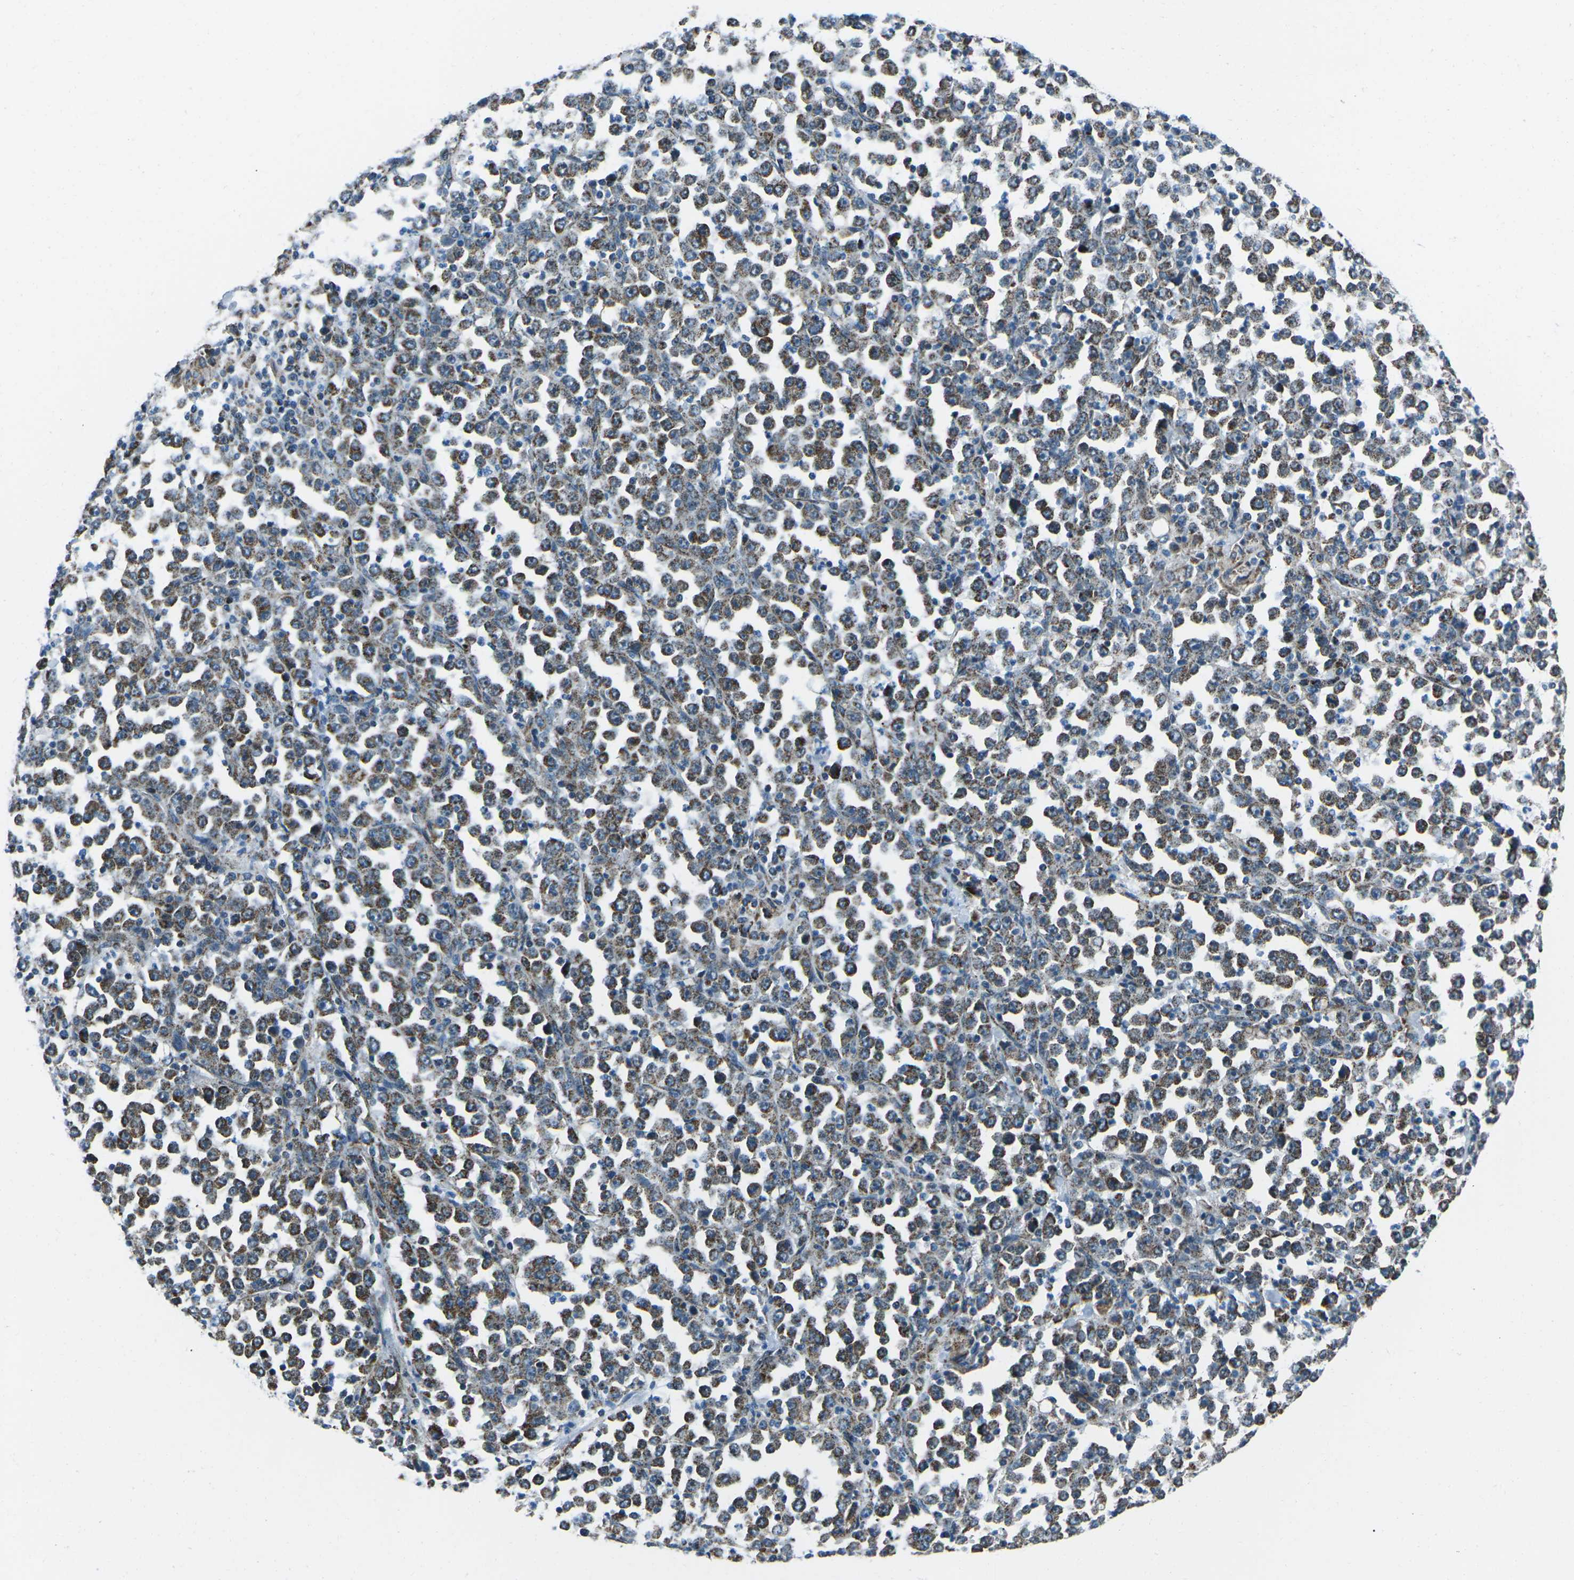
{"staining": {"intensity": "moderate", "quantity": ">75%", "location": "cytoplasmic/membranous"}, "tissue": "stomach cancer", "cell_type": "Tumor cells", "image_type": "cancer", "snomed": [{"axis": "morphology", "description": "Normal tissue, NOS"}, {"axis": "morphology", "description": "Adenocarcinoma, NOS"}, {"axis": "topography", "description": "Stomach, upper"}, {"axis": "topography", "description": "Stomach"}], "caption": "Brown immunohistochemical staining in adenocarcinoma (stomach) demonstrates moderate cytoplasmic/membranous expression in approximately >75% of tumor cells. The staining is performed using DAB brown chromogen to label protein expression. The nuclei are counter-stained blue using hematoxylin.", "gene": "RFESD", "patient": {"sex": "male", "age": 59}}